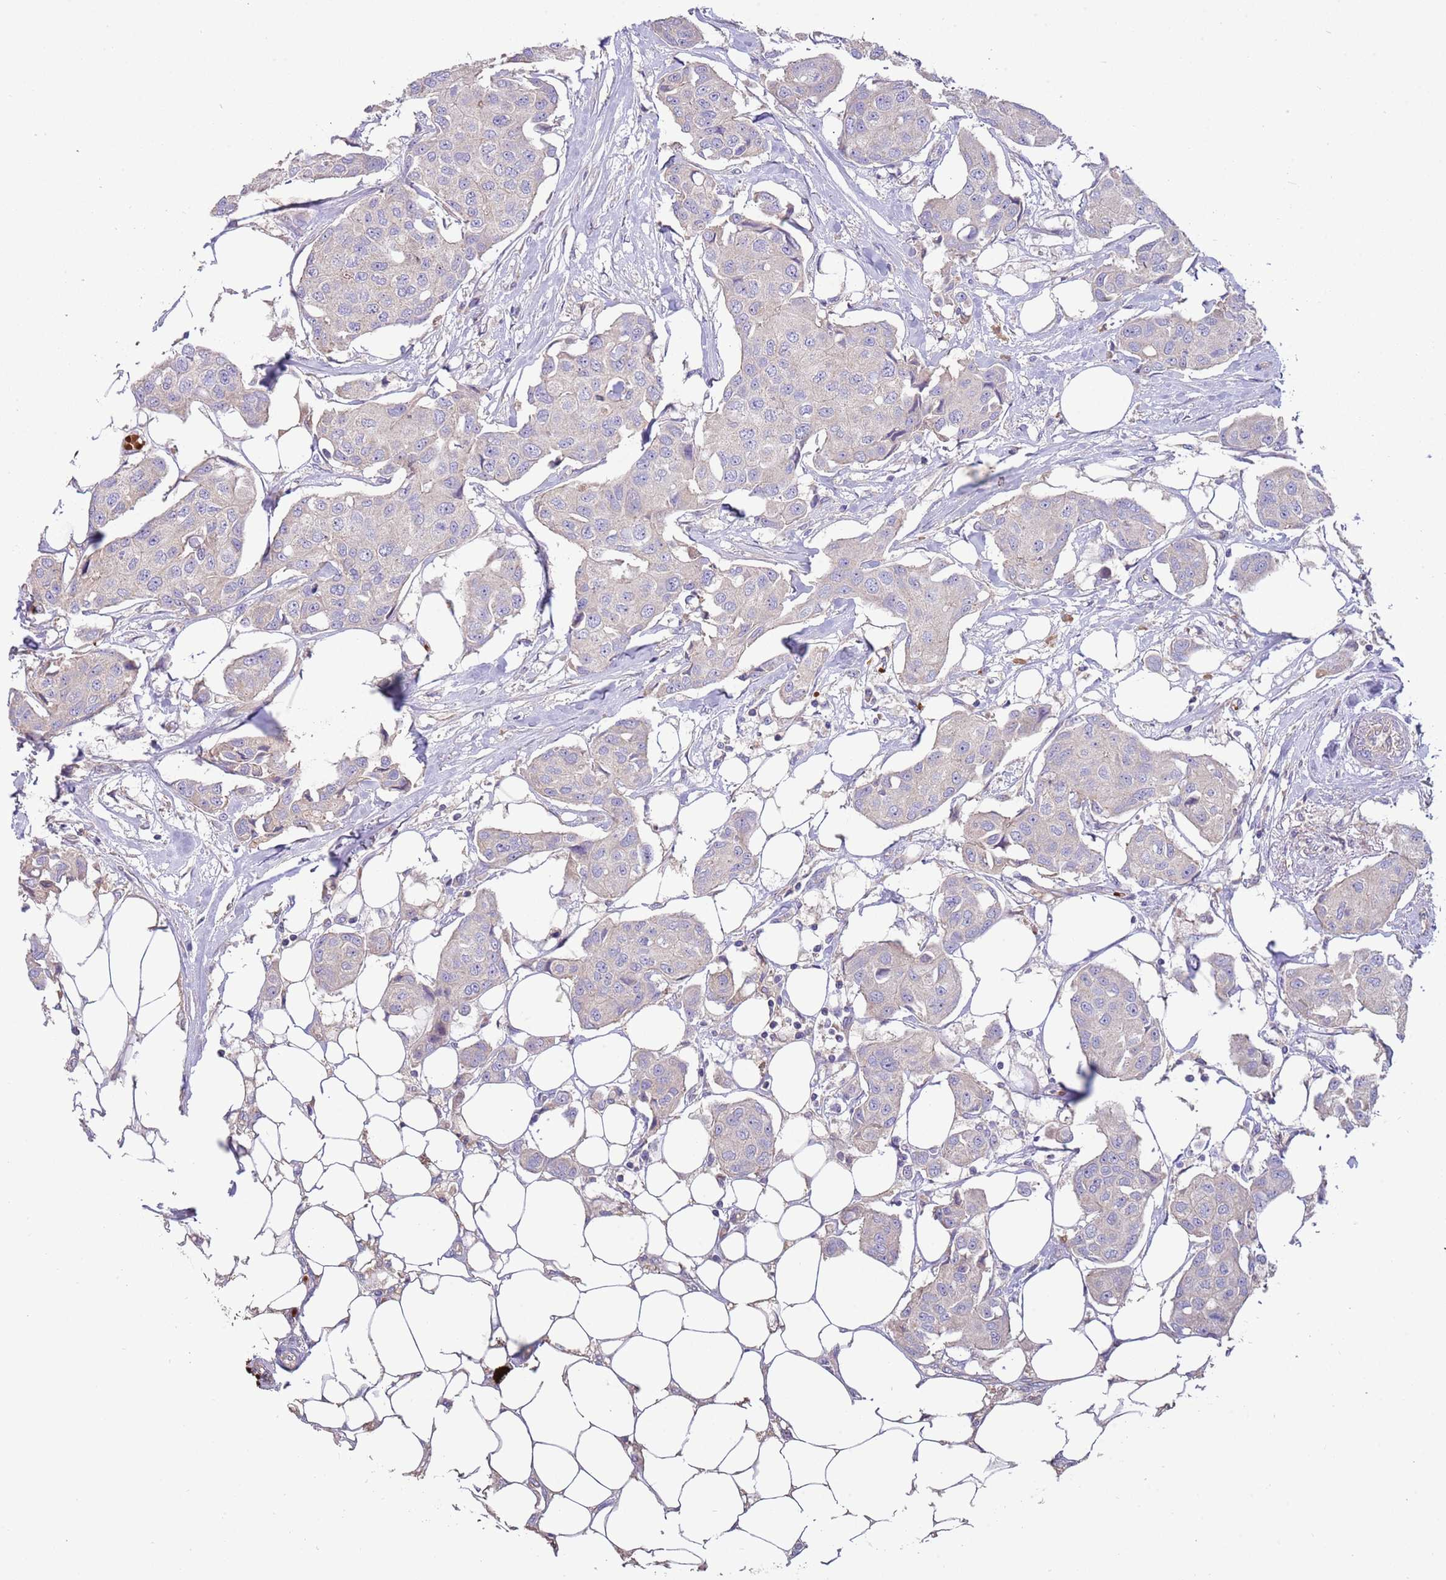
{"staining": {"intensity": "negative", "quantity": "none", "location": "none"}, "tissue": "breast cancer", "cell_type": "Tumor cells", "image_type": "cancer", "snomed": [{"axis": "morphology", "description": "Duct carcinoma"}, {"axis": "topography", "description": "Breast"}, {"axis": "topography", "description": "Lymph node"}], "caption": "Human breast intraductal carcinoma stained for a protein using immunohistochemistry (IHC) shows no positivity in tumor cells.", "gene": "TRMO", "patient": {"sex": "female", "age": 80}}